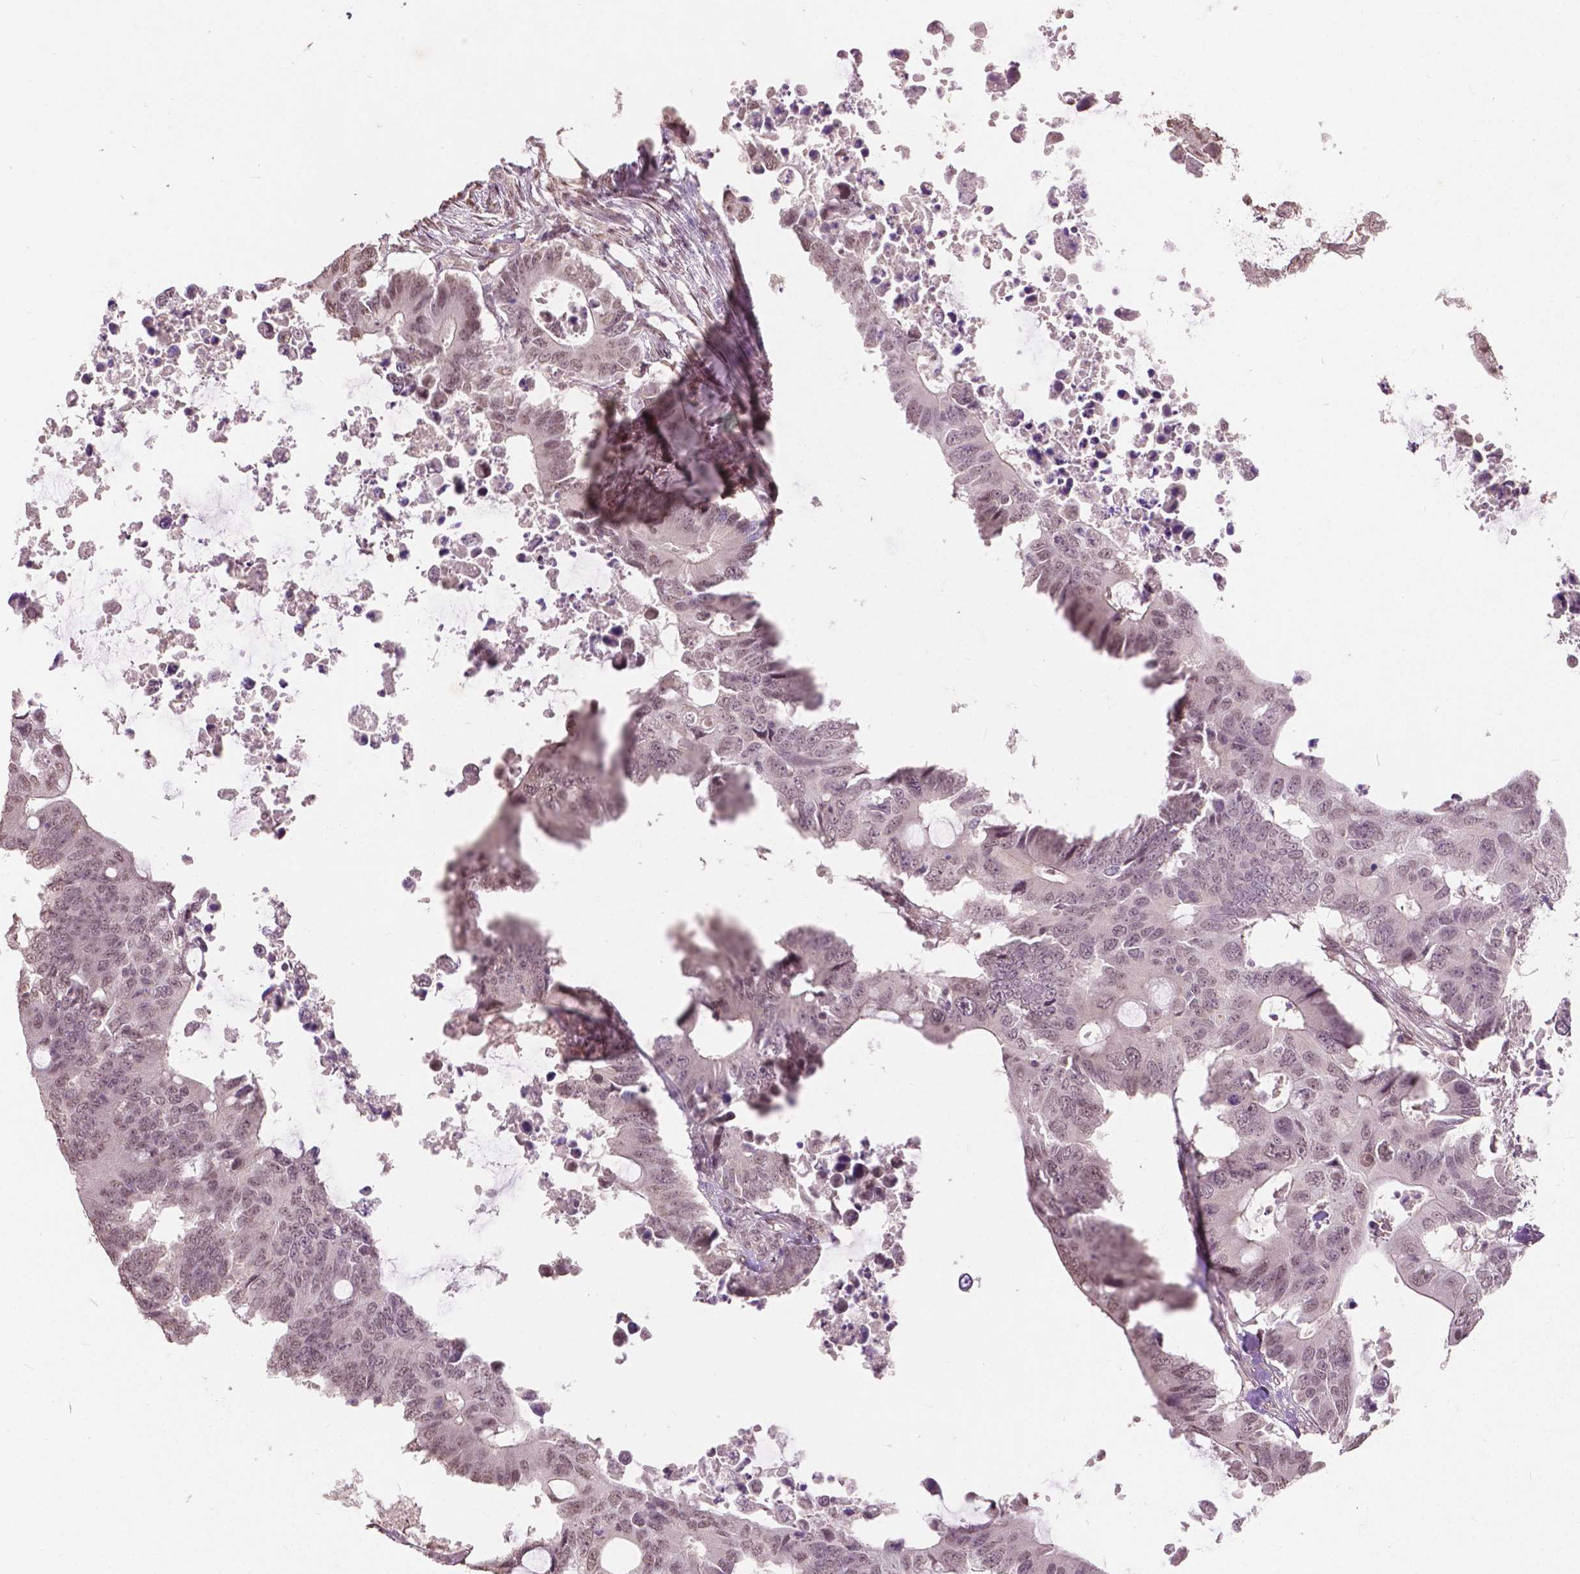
{"staining": {"intensity": "weak", "quantity": "25%-75%", "location": "nuclear"}, "tissue": "colorectal cancer", "cell_type": "Tumor cells", "image_type": "cancer", "snomed": [{"axis": "morphology", "description": "Adenocarcinoma, NOS"}, {"axis": "topography", "description": "Colon"}], "caption": "Weak nuclear expression is appreciated in about 25%-75% of tumor cells in adenocarcinoma (colorectal).", "gene": "HOXA10", "patient": {"sex": "male", "age": 71}}